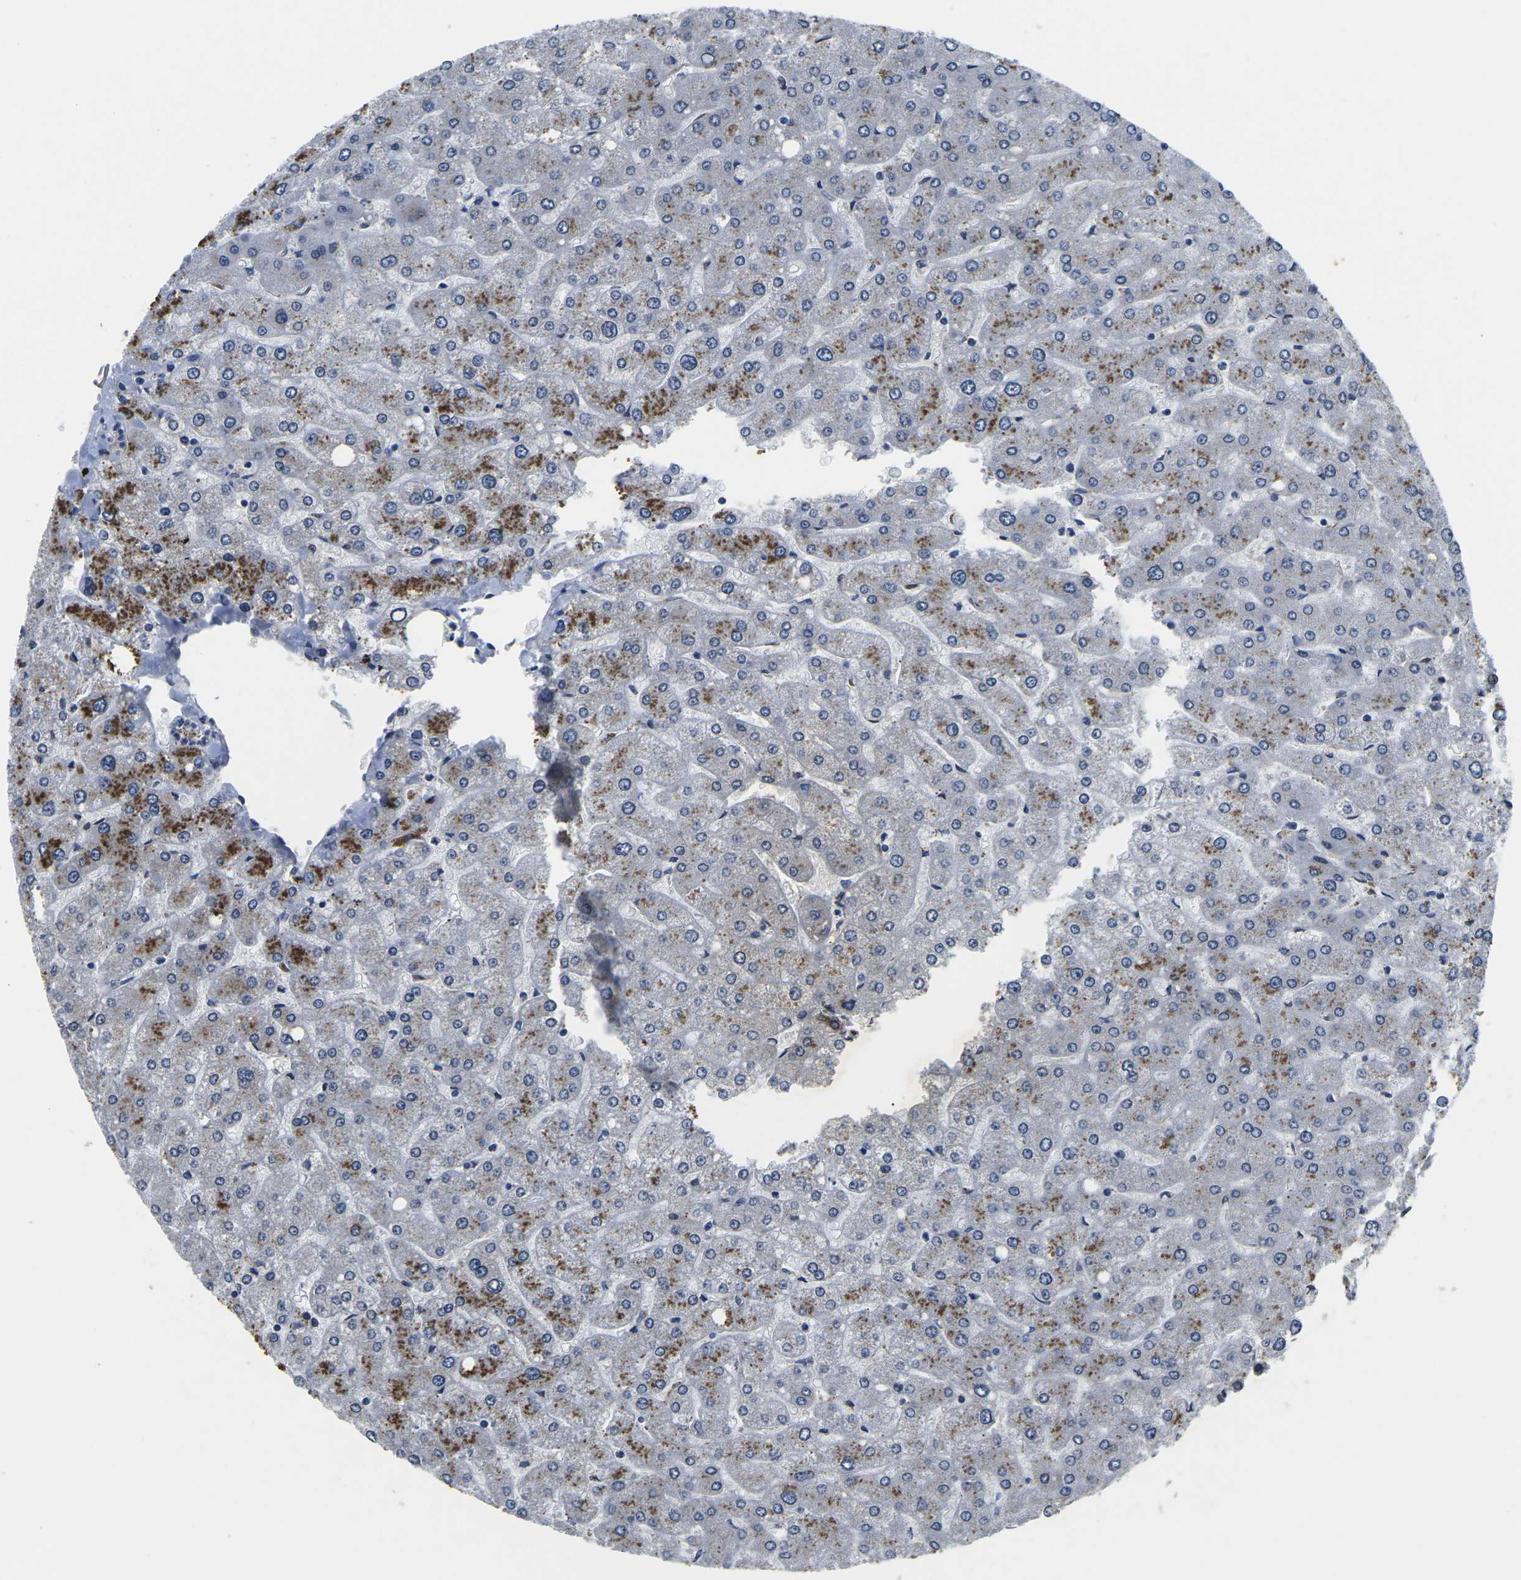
{"staining": {"intensity": "negative", "quantity": "none", "location": "none"}, "tissue": "liver", "cell_type": "Cholangiocytes", "image_type": "normal", "snomed": [{"axis": "morphology", "description": "Normal tissue, NOS"}, {"axis": "topography", "description": "Liver"}], "caption": "Immunohistochemistry (IHC) image of benign human liver stained for a protein (brown), which reveals no positivity in cholangiocytes. (DAB (3,3'-diaminobenzidine) IHC with hematoxylin counter stain).", "gene": "SNX10", "patient": {"sex": "male", "age": 55}}